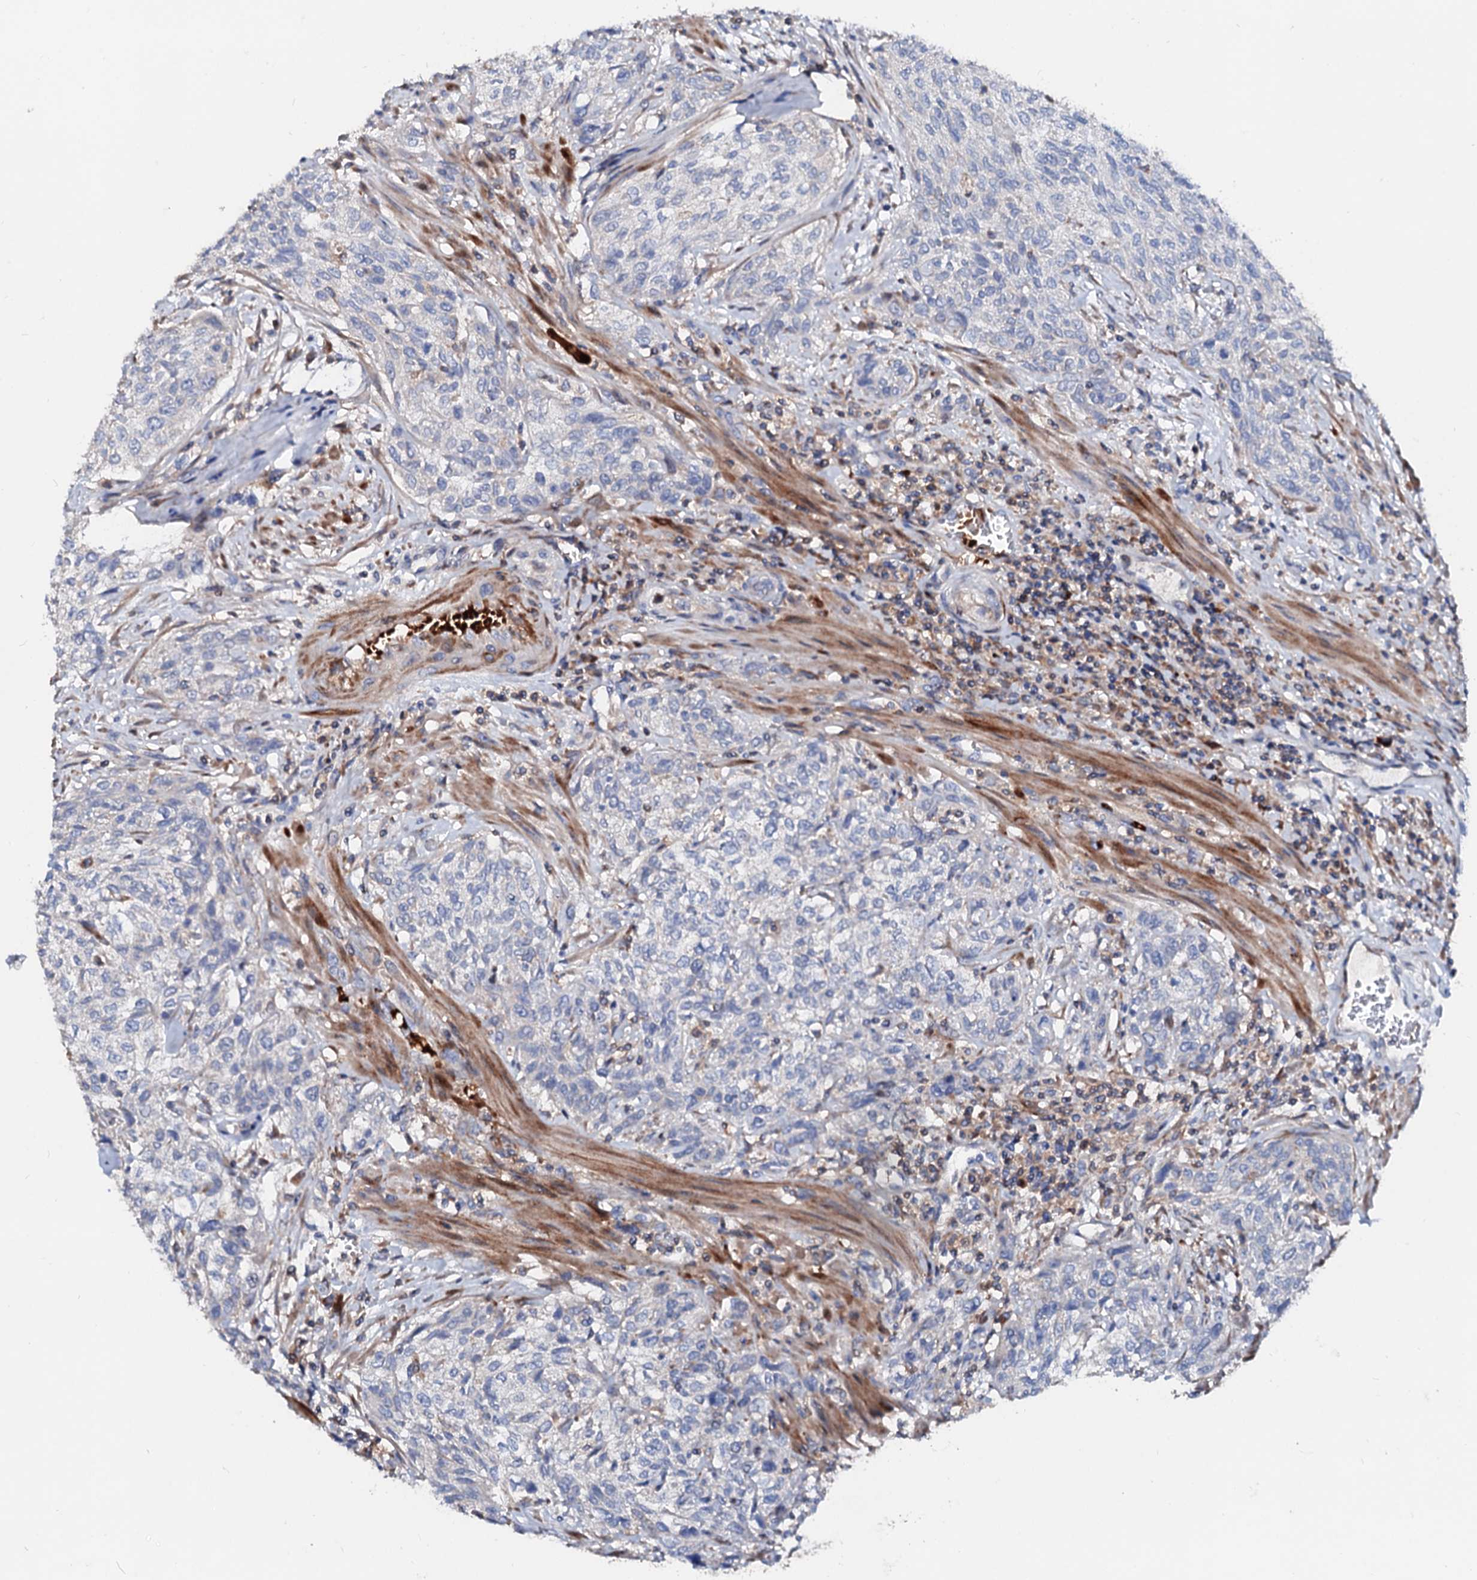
{"staining": {"intensity": "negative", "quantity": "none", "location": "none"}, "tissue": "urothelial cancer", "cell_type": "Tumor cells", "image_type": "cancer", "snomed": [{"axis": "morphology", "description": "Normal tissue, NOS"}, {"axis": "morphology", "description": "Urothelial carcinoma, NOS"}, {"axis": "topography", "description": "Urinary bladder"}, {"axis": "topography", "description": "Peripheral nerve tissue"}], "caption": "This is an immunohistochemistry image of urothelial cancer. There is no expression in tumor cells.", "gene": "SLC10A7", "patient": {"sex": "male", "age": 35}}